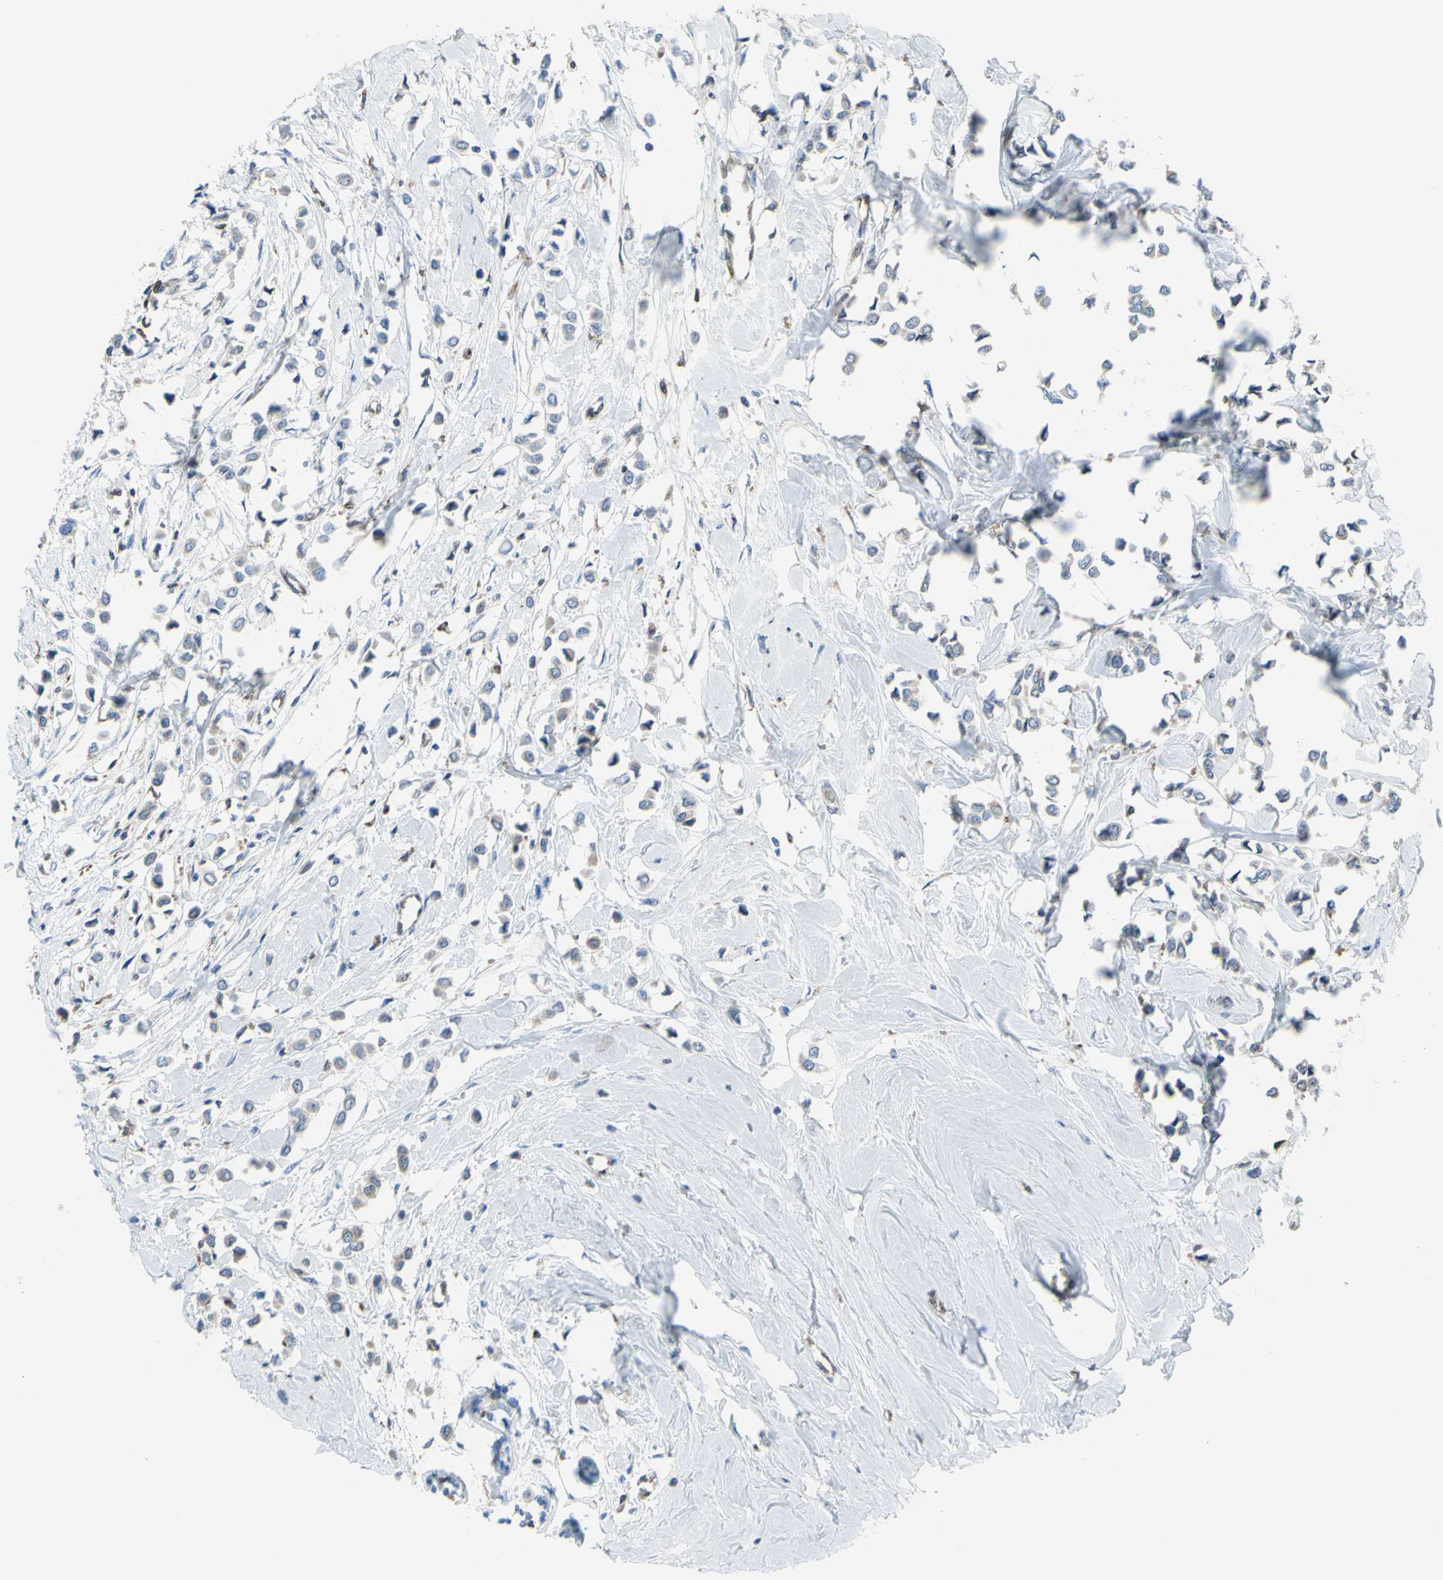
{"staining": {"intensity": "negative", "quantity": "none", "location": "none"}, "tissue": "breast cancer", "cell_type": "Tumor cells", "image_type": "cancer", "snomed": [{"axis": "morphology", "description": "Lobular carcinoma"}, {"axis": "topography", "description": "Breast"}], "caption": "Immunohistochemistry (IHC) histopathology image of neoplastic tissue: breast cancer stained with DAB (3,3'-diaminobenzidine) shows no significant protein expression in tumor cells. (Brightfield microscopy of DAB immunohistochemistry at high magnification).", "gene": "MGST2", "patient": {"sex": "female", "age": 51}}